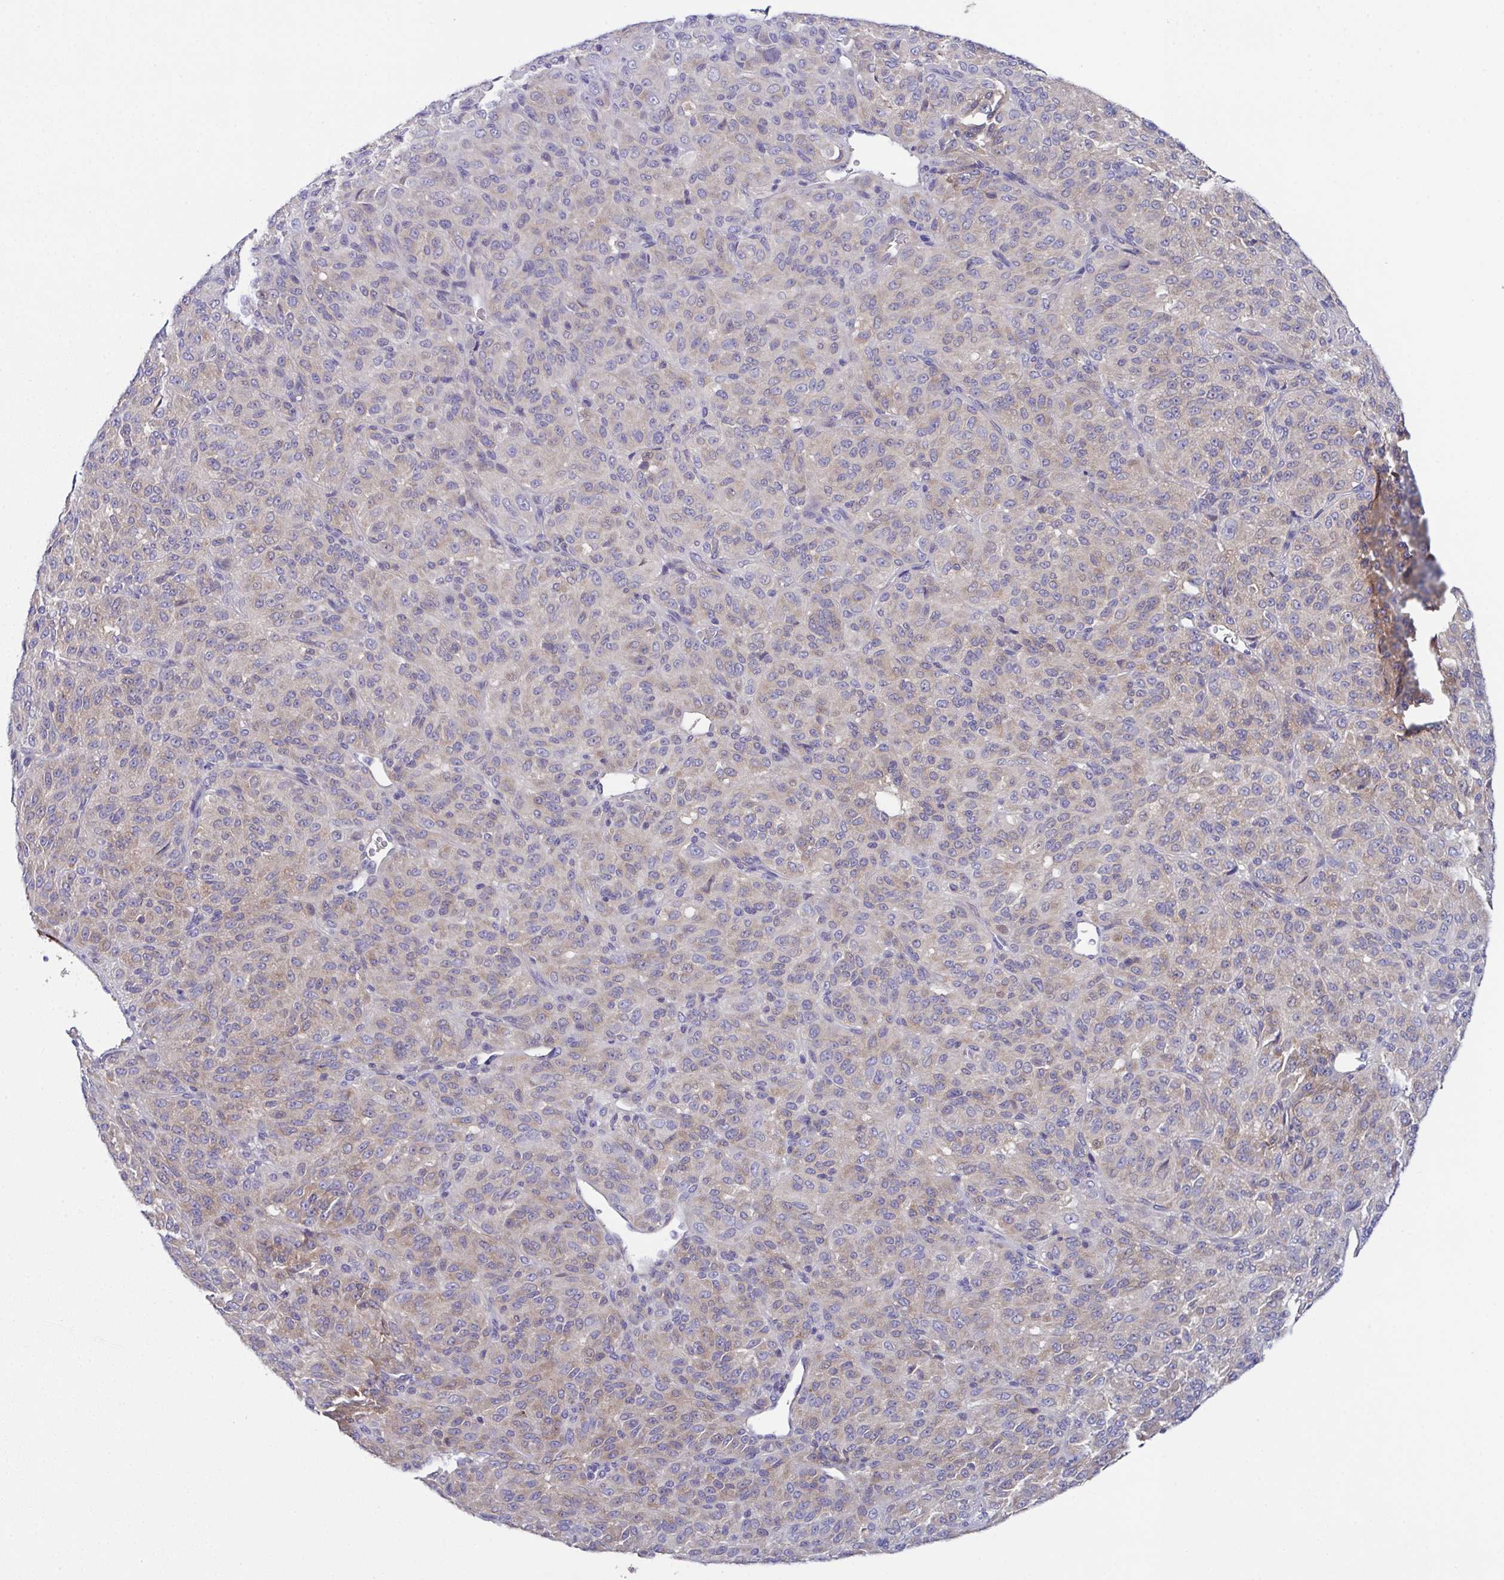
{"staining": {"intensity": "weak", "quantity": "25%-75%", "location": "cytoplasmic/membranous"}, "tissue": "melanoma", "cell_type": "Tumor cells", "image_type": "cancer", "snomed": [{"axis": "morphology", "description": "Malignant melanoma, Metastatic site"}, {"axis": "topography", "description": "Brain"}], "caption": "Tumor cells demonstrate low levels of weak cytoplasmic/membranous positivity in about 25%-75% of cells in melanoma.", "gene": "CFAP97D1", "patient": {"sex": "female", "age": 56}}